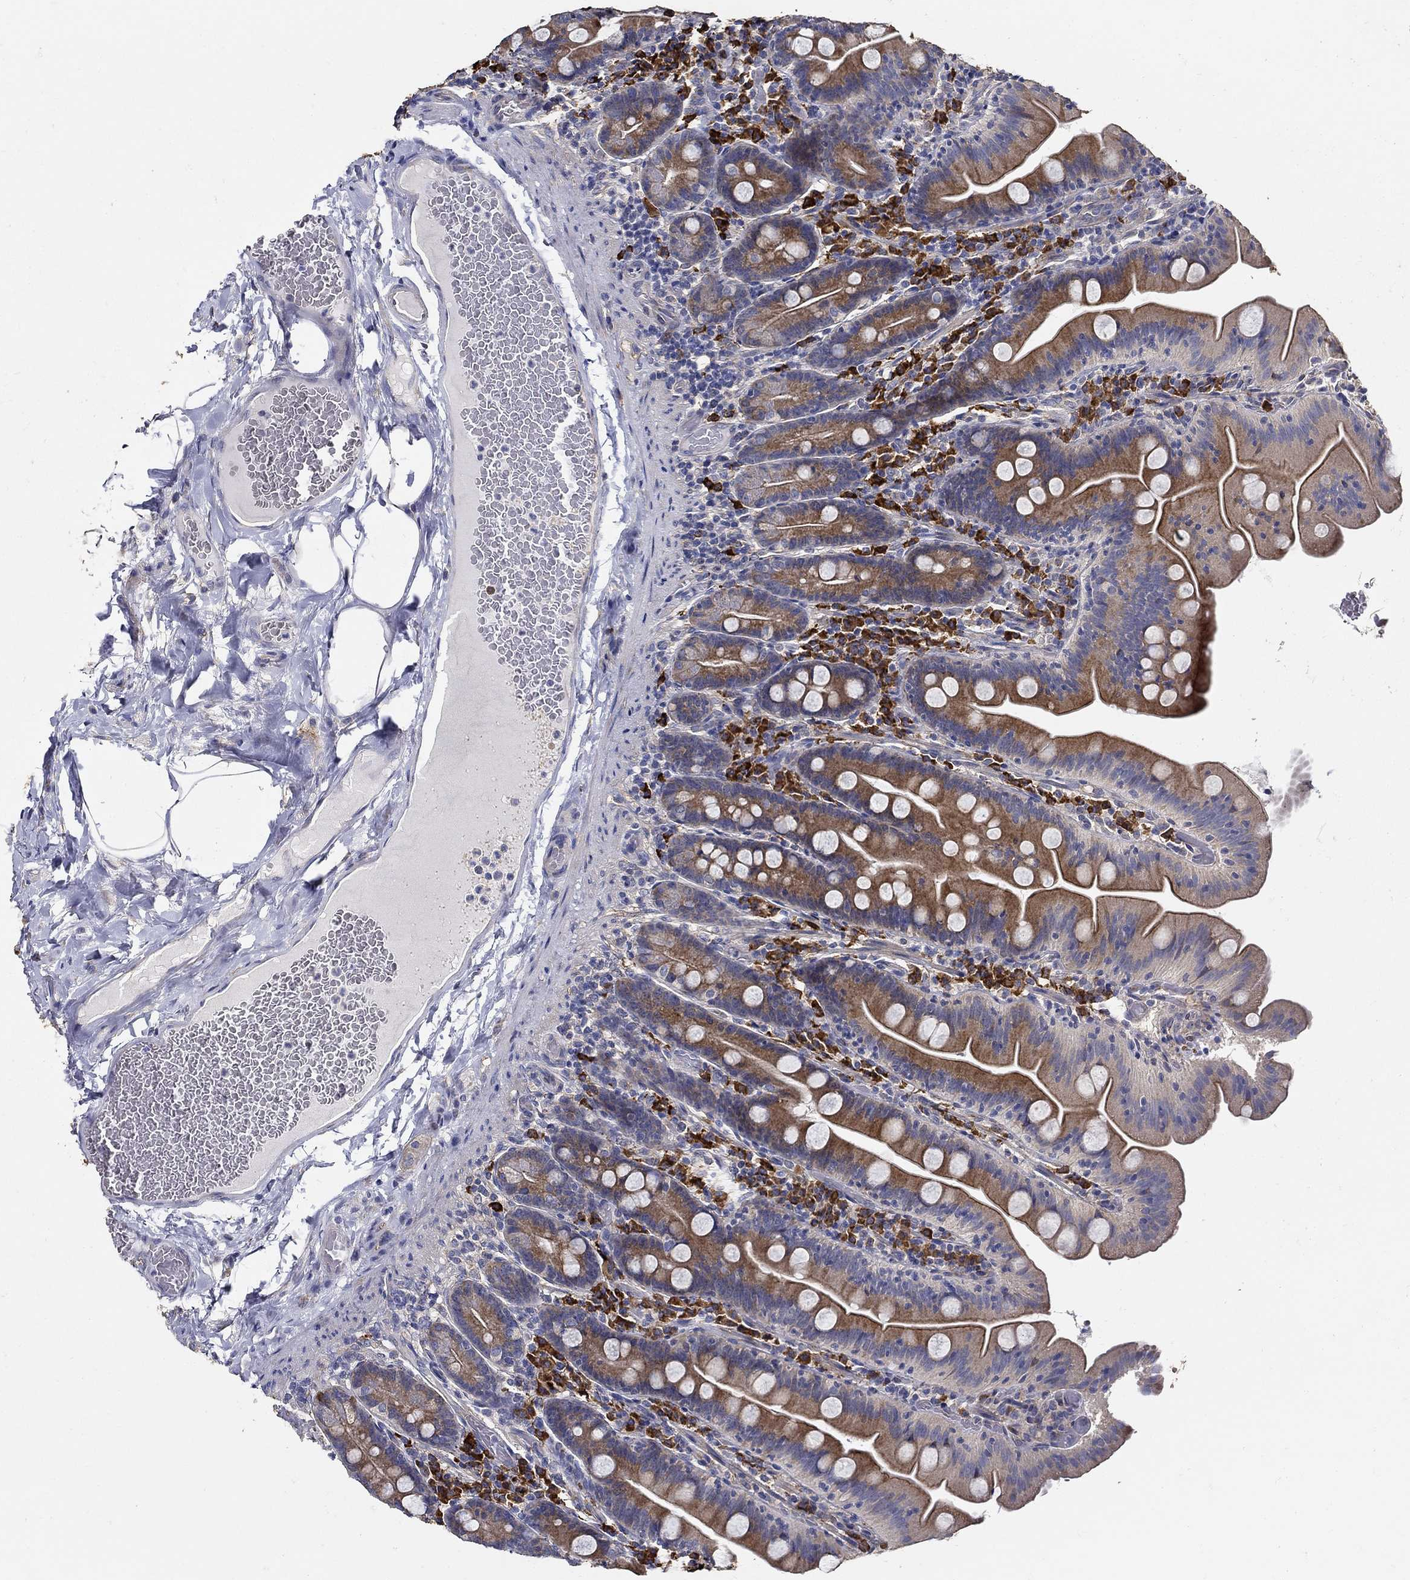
{"staining": {"intensity": "moderate", "quantity": "25%-75%", "location": "cytoplasmic/membranous"}, "tissue": "small intestine", "cell_type": "Glandular cells", "image_type": "normal", "snomed": [{"axis": "morphology", "description": "Normal tissue, NOS"}, {"axis": "topography", "description": "Small intestine"}], "caption": "Small intestine stained for a protein (brown) shows moderate cytoplasmic/membranous positive expression in about 25%-75% of glandular cells.", "gene": "EMILIN3", "patient": {"sex": "male", "age": 37}}